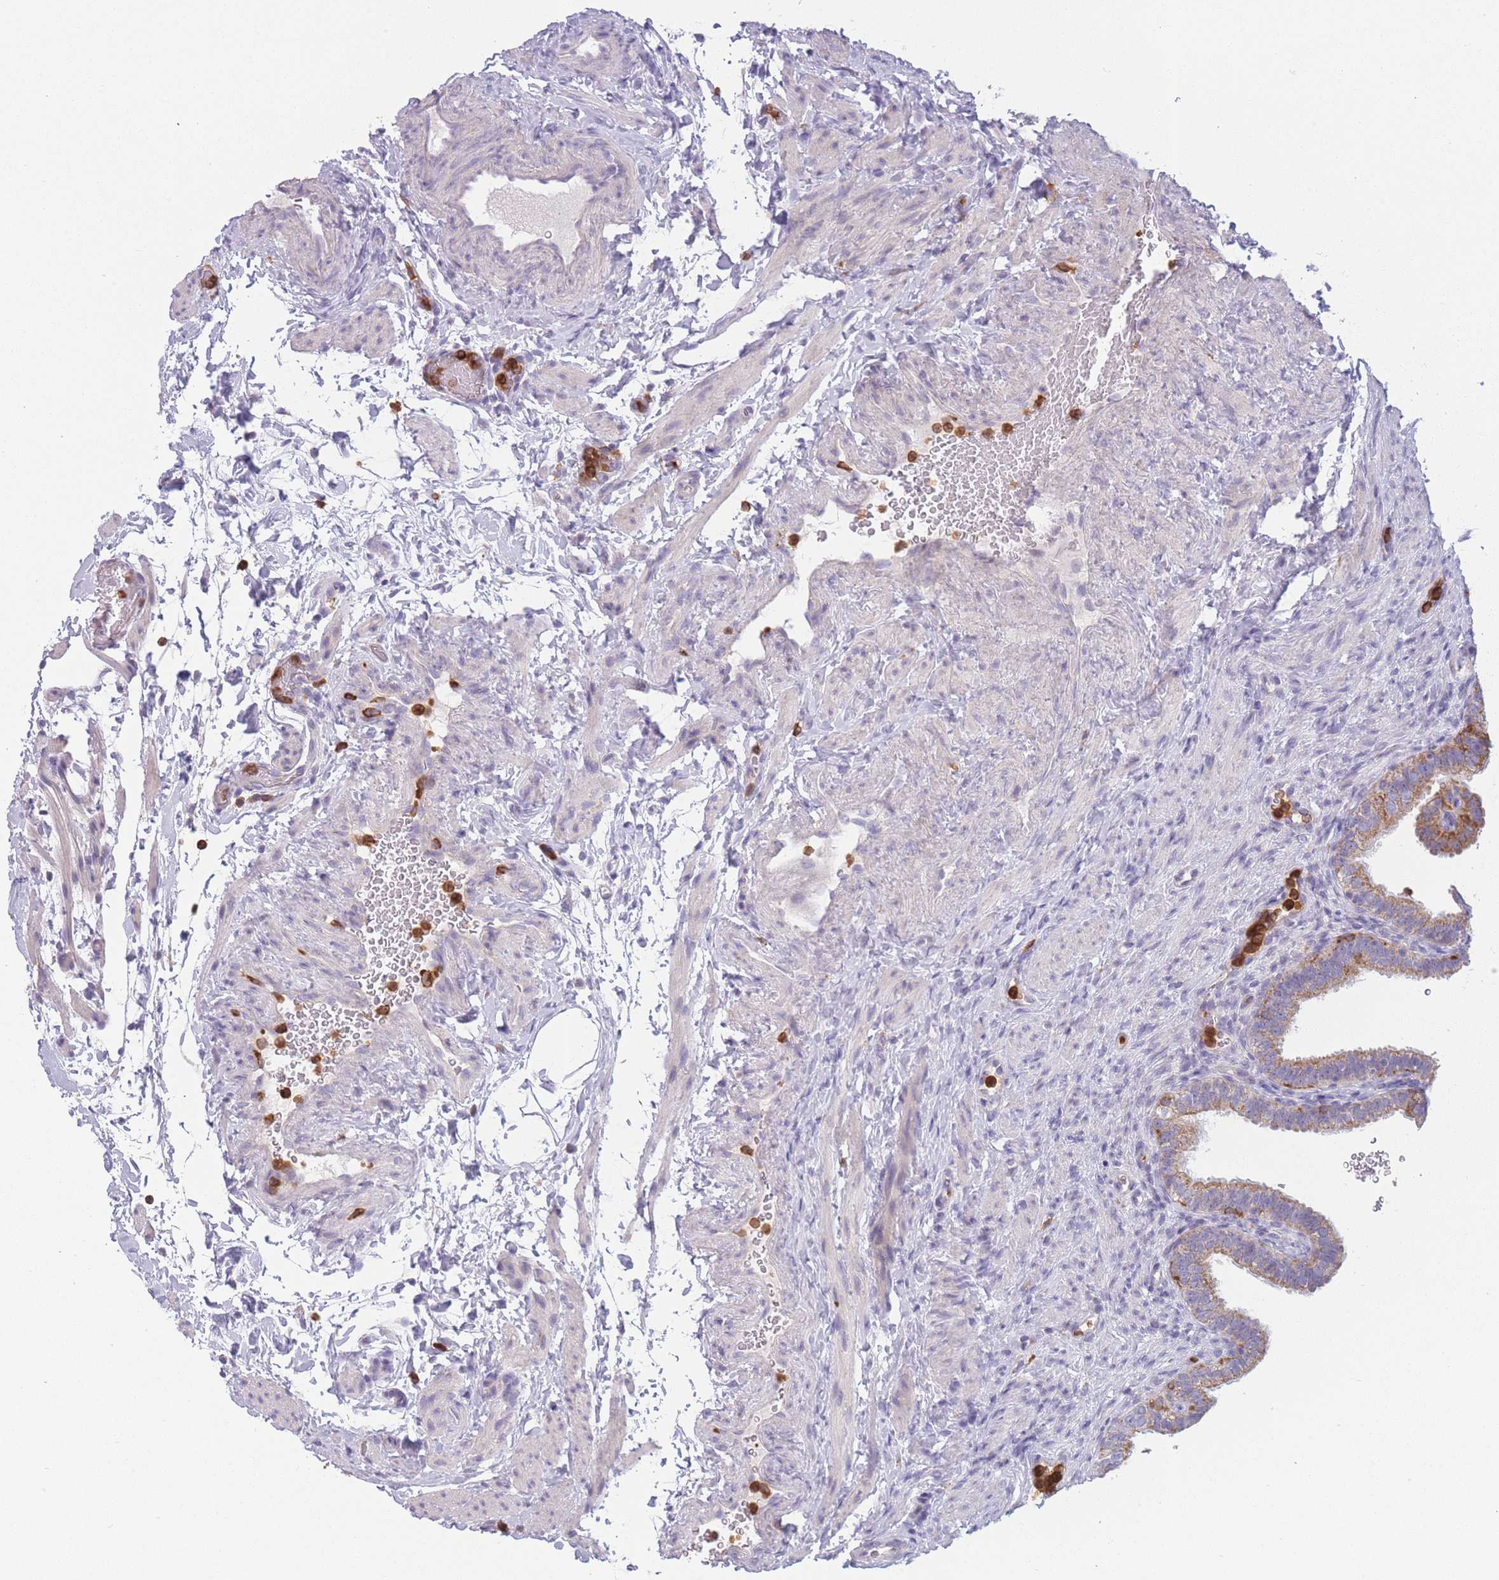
{"staining": {"intensity": "moderate", "quantity": ">75%", "location": "cytoplasmic/membranous"}, "tissue": "fallopian tube", "cell_type": "Glandular cells", "image_type": "normal", "snomed": [{"axis": "morphology", "description": "Normal tissue, NOS"}, {"axis": "topography", "description": "Fallopian tube"}], "caption": "Immunohistochemistry (IHC) of benign human fallopian tube shows medium levels of moderate cytoplasmic/membranous expression in approximately >75% of glandular cells.", "gene": "PRAM1", "patient": {"sex": "female", "age": 41}}